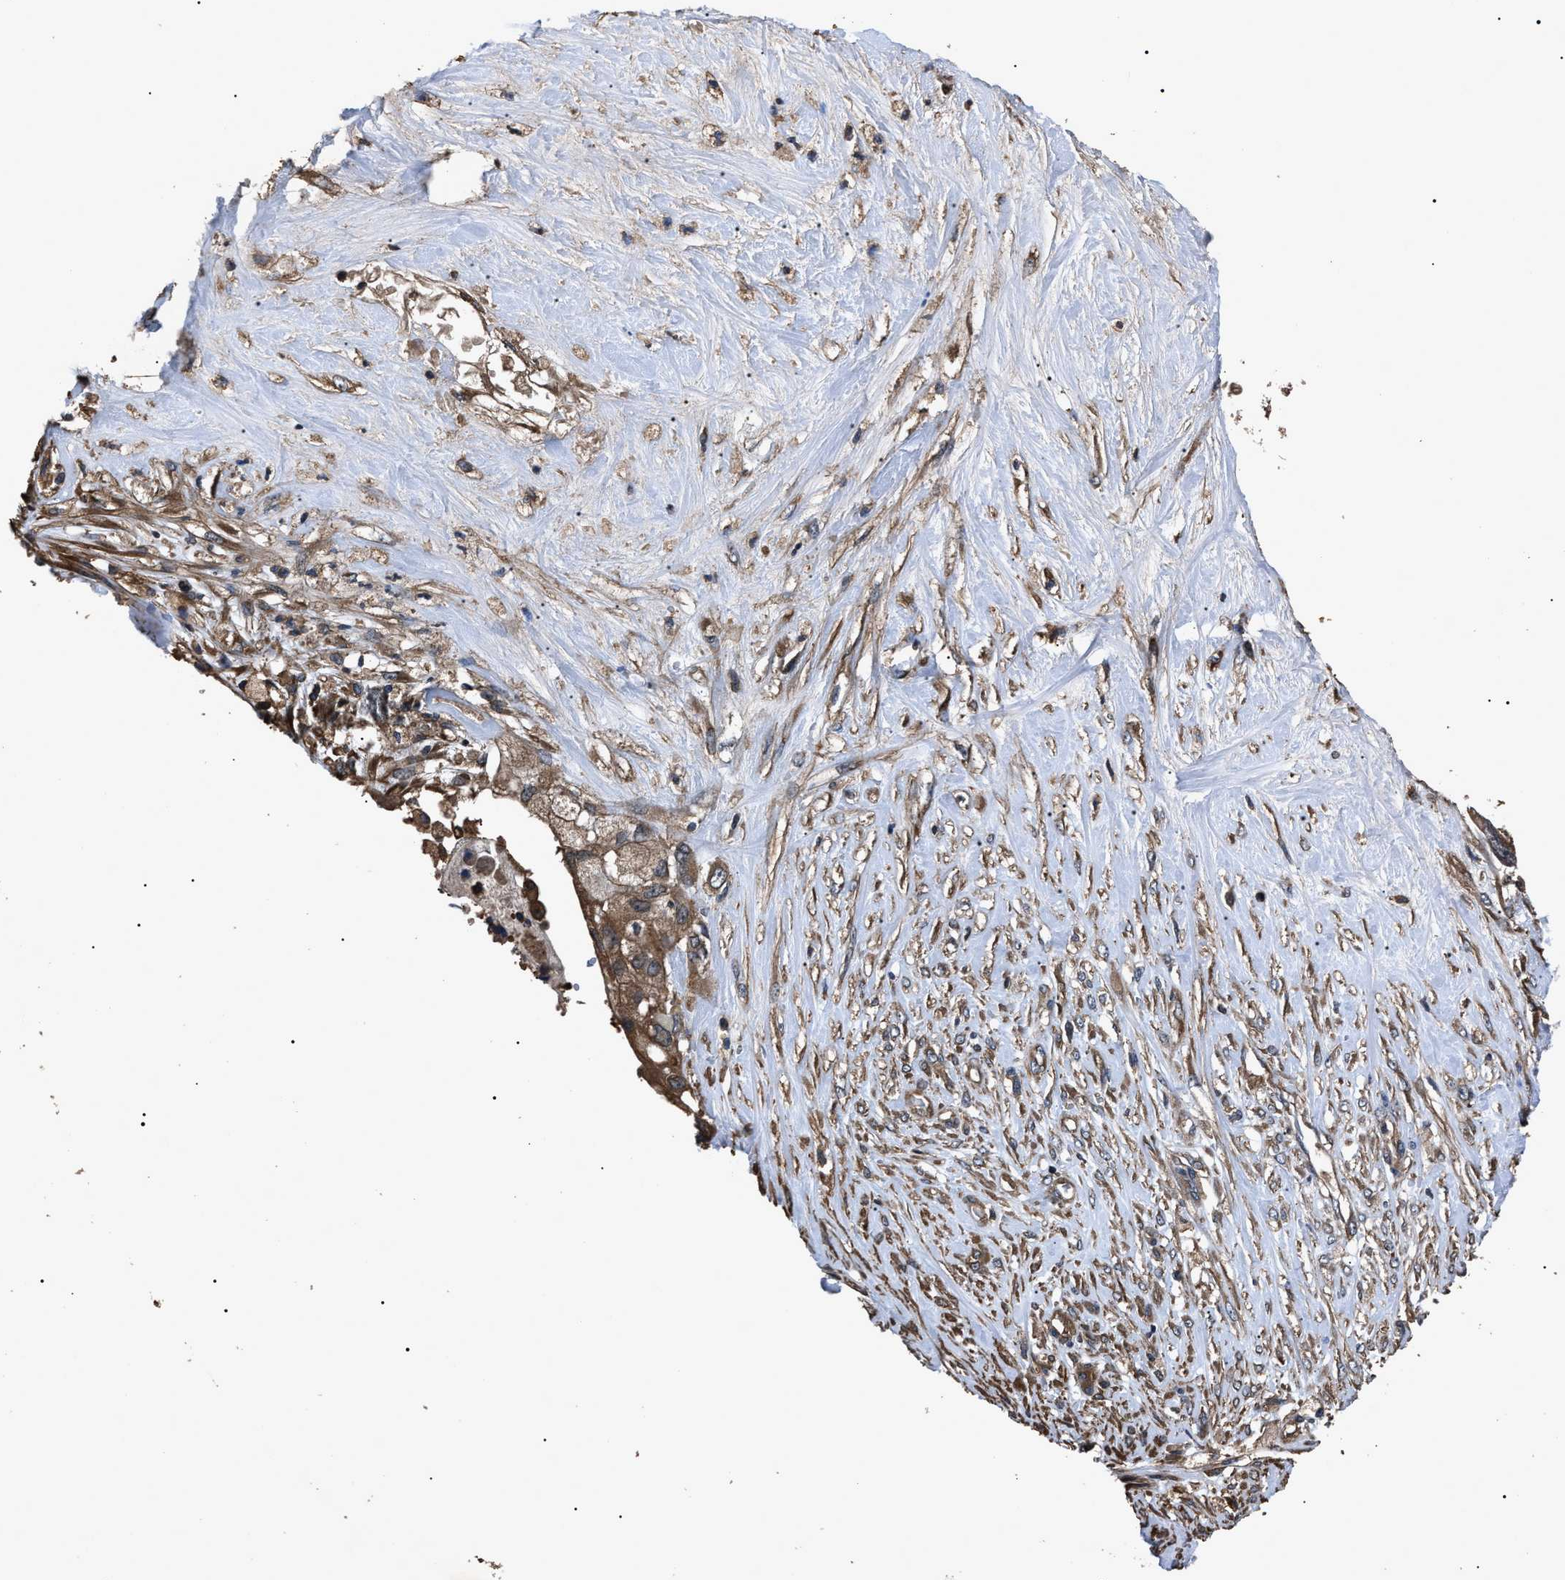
{"staining": {"intensity": "moderate", "quantity": ">75%", "location": "cytoplasmic/membranous"}, "tissue": "pancreatic cancer", "cell_type": "Tumor cells", "image_type": "cancer", "snomed": [{"axis": "morphology", "description": "Adenocarcinoma, NOS"}, {"axis": "topography", "description": "Pancreas"}], "caption": "An immunohistochemistry micrograph of tumor tissue is shown. Protein staining in brown highlights moderate cytoplasmic/membranous positivity in pancreatic cancer (adenocarcinoma) within tumor cells.", "gene": "RNF216", "patient": {"sex": "female", "age": 56}}